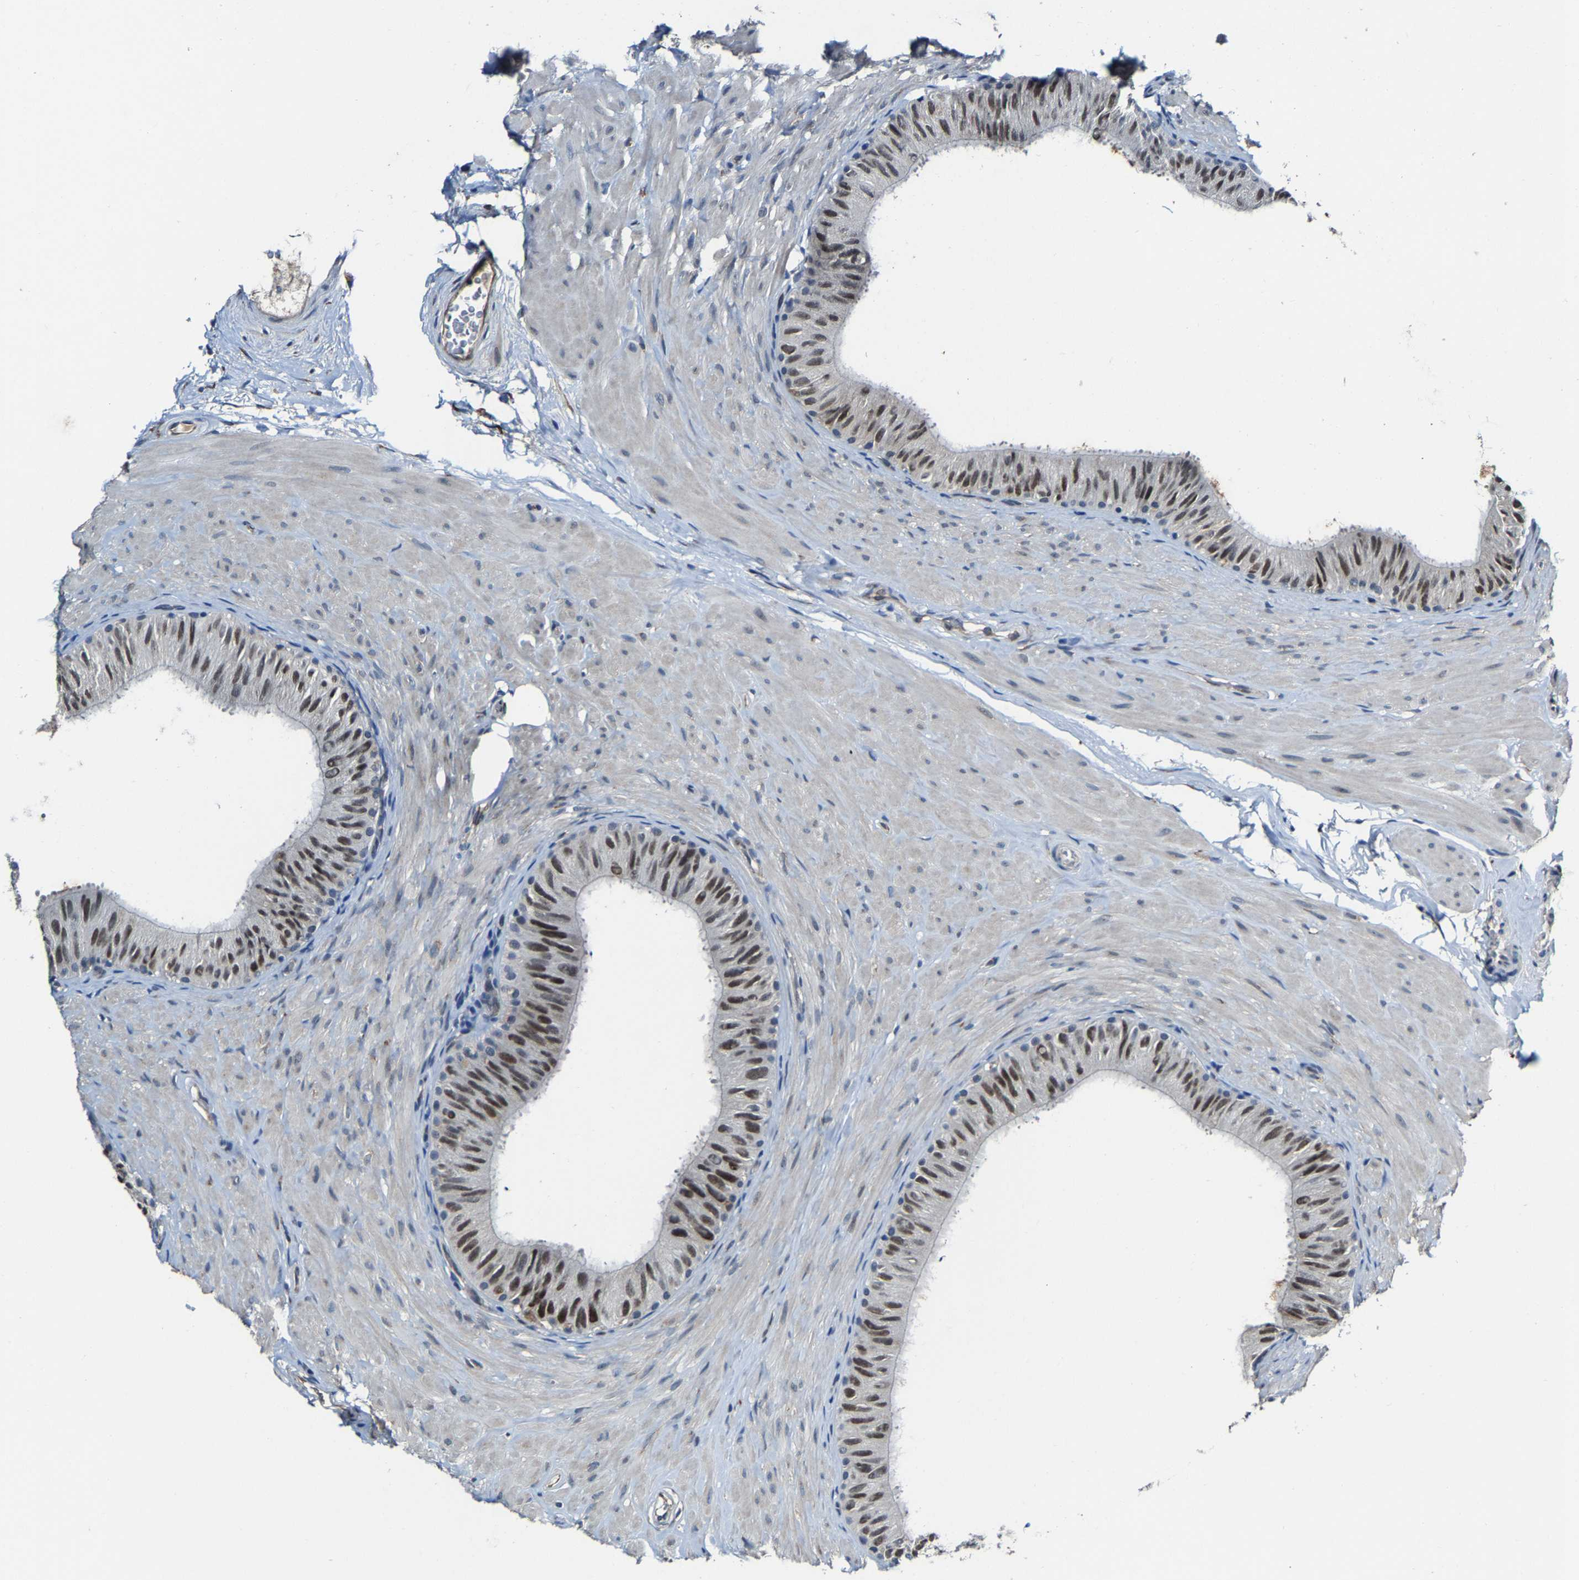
{"staining": {"intensity": "strong", "quantity": "25%-75%", "location": "nuclear"}, "tissue": "epididymis", "cell_type": "Glandular cells", "image_type": "normal", "snomed": [{"axis": "morphology", "description": "Normal tissue, NOS"}, {"axis": "topography", "description": "Epididymis"}], "caption": "Protein staining demonstrates strong nuclear staining in approximately 25%-75% of glandular cells in normal epididymis. (DAB (3,3'-diaminobenzidine) IHC with brightfield microscopy, high magnification).", "gene": "METTL1", "patient": {"sex": "male", "age": 34}}